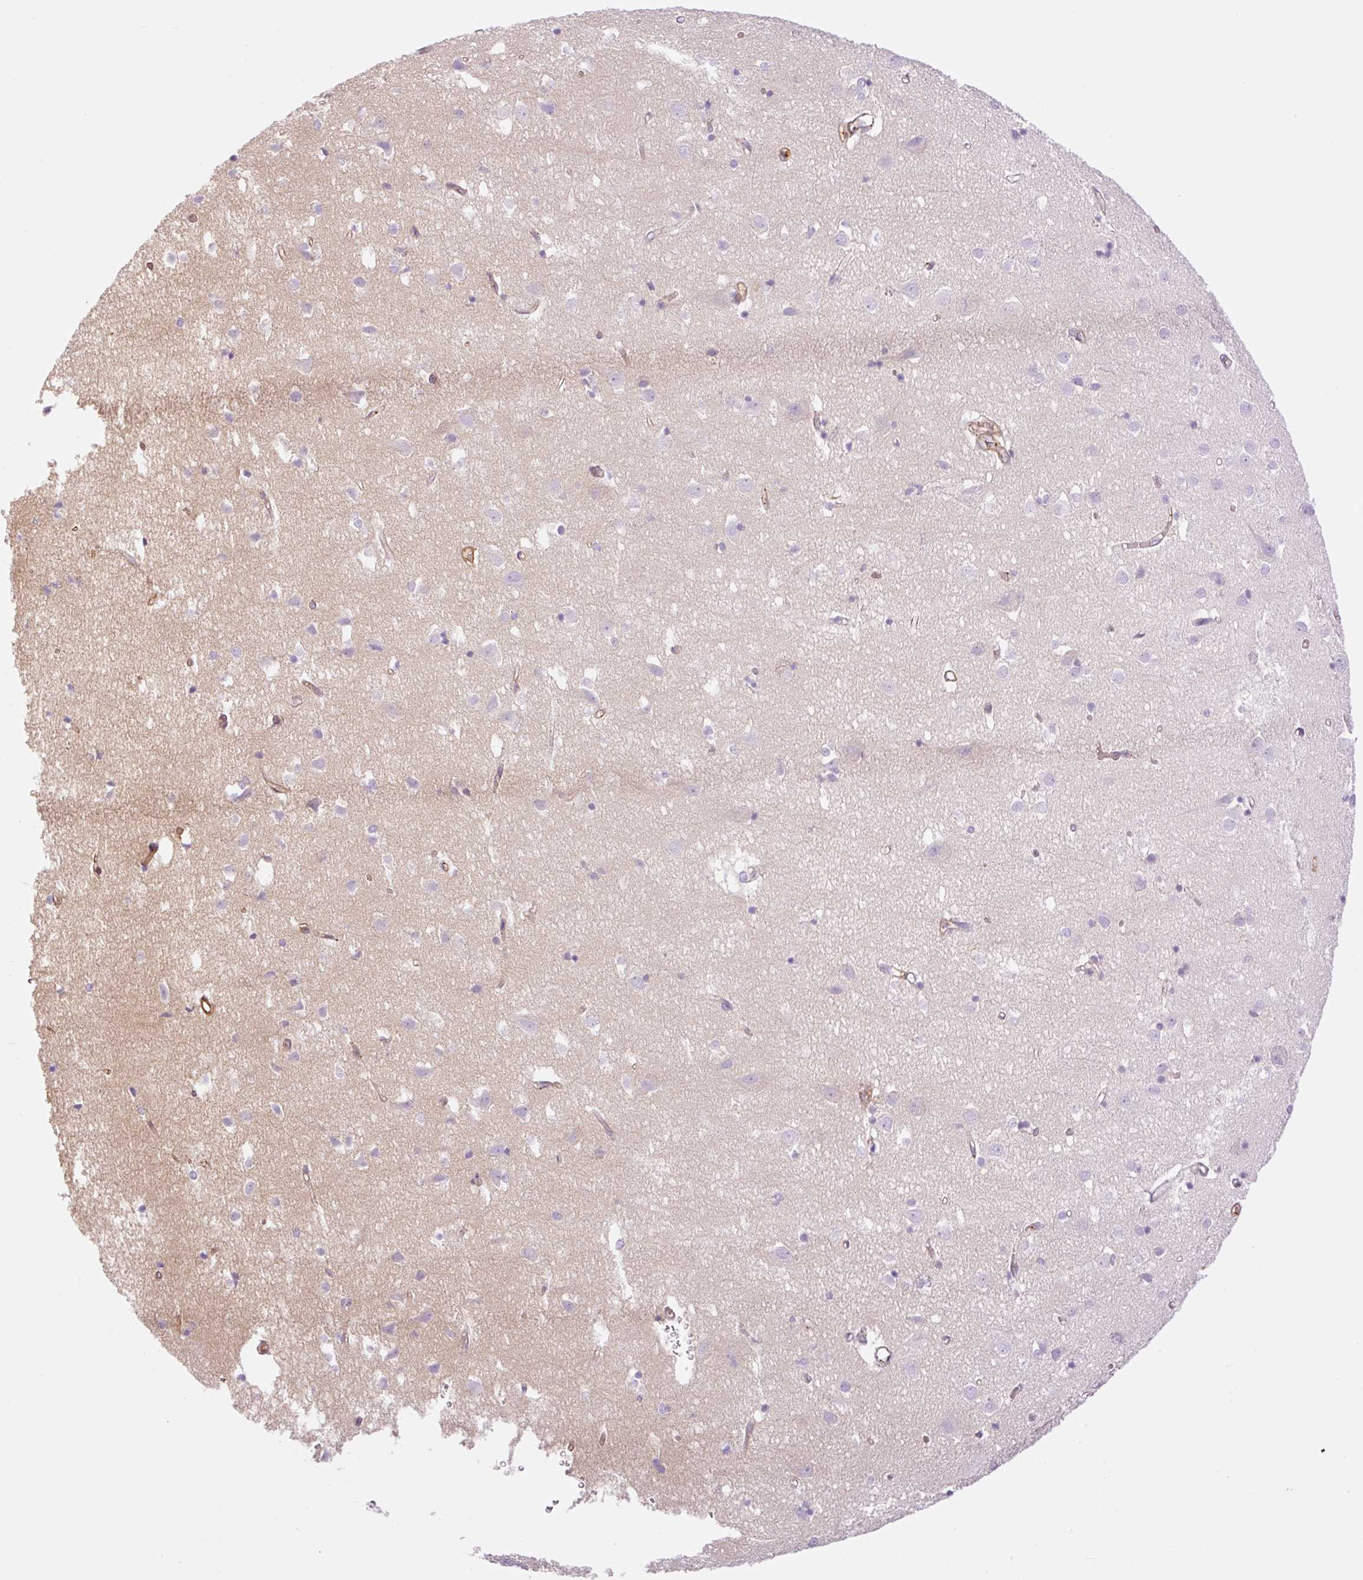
{"staining": {"intensity": "weak", "quantity": "25%-75%", "location": "cytoplasmic/membranous"}, "tissue": "cerebral cortex", "cell_type": "Endothelial cells", "image_type": "normal", "snomed": [{"axis": "morphology", "description": "Normal tissue, NOS"}, {"axis": "topography", "description": "Cerebral cortex"}], "caption": "Protein expression analysis of normal cerebral cortex demonstrates weak cytoplasmic/membranous staining in approximately 25%-75% of endothelial cells.", "gene": "EHD1", "patient": {"sex": "male", "age": 70}}